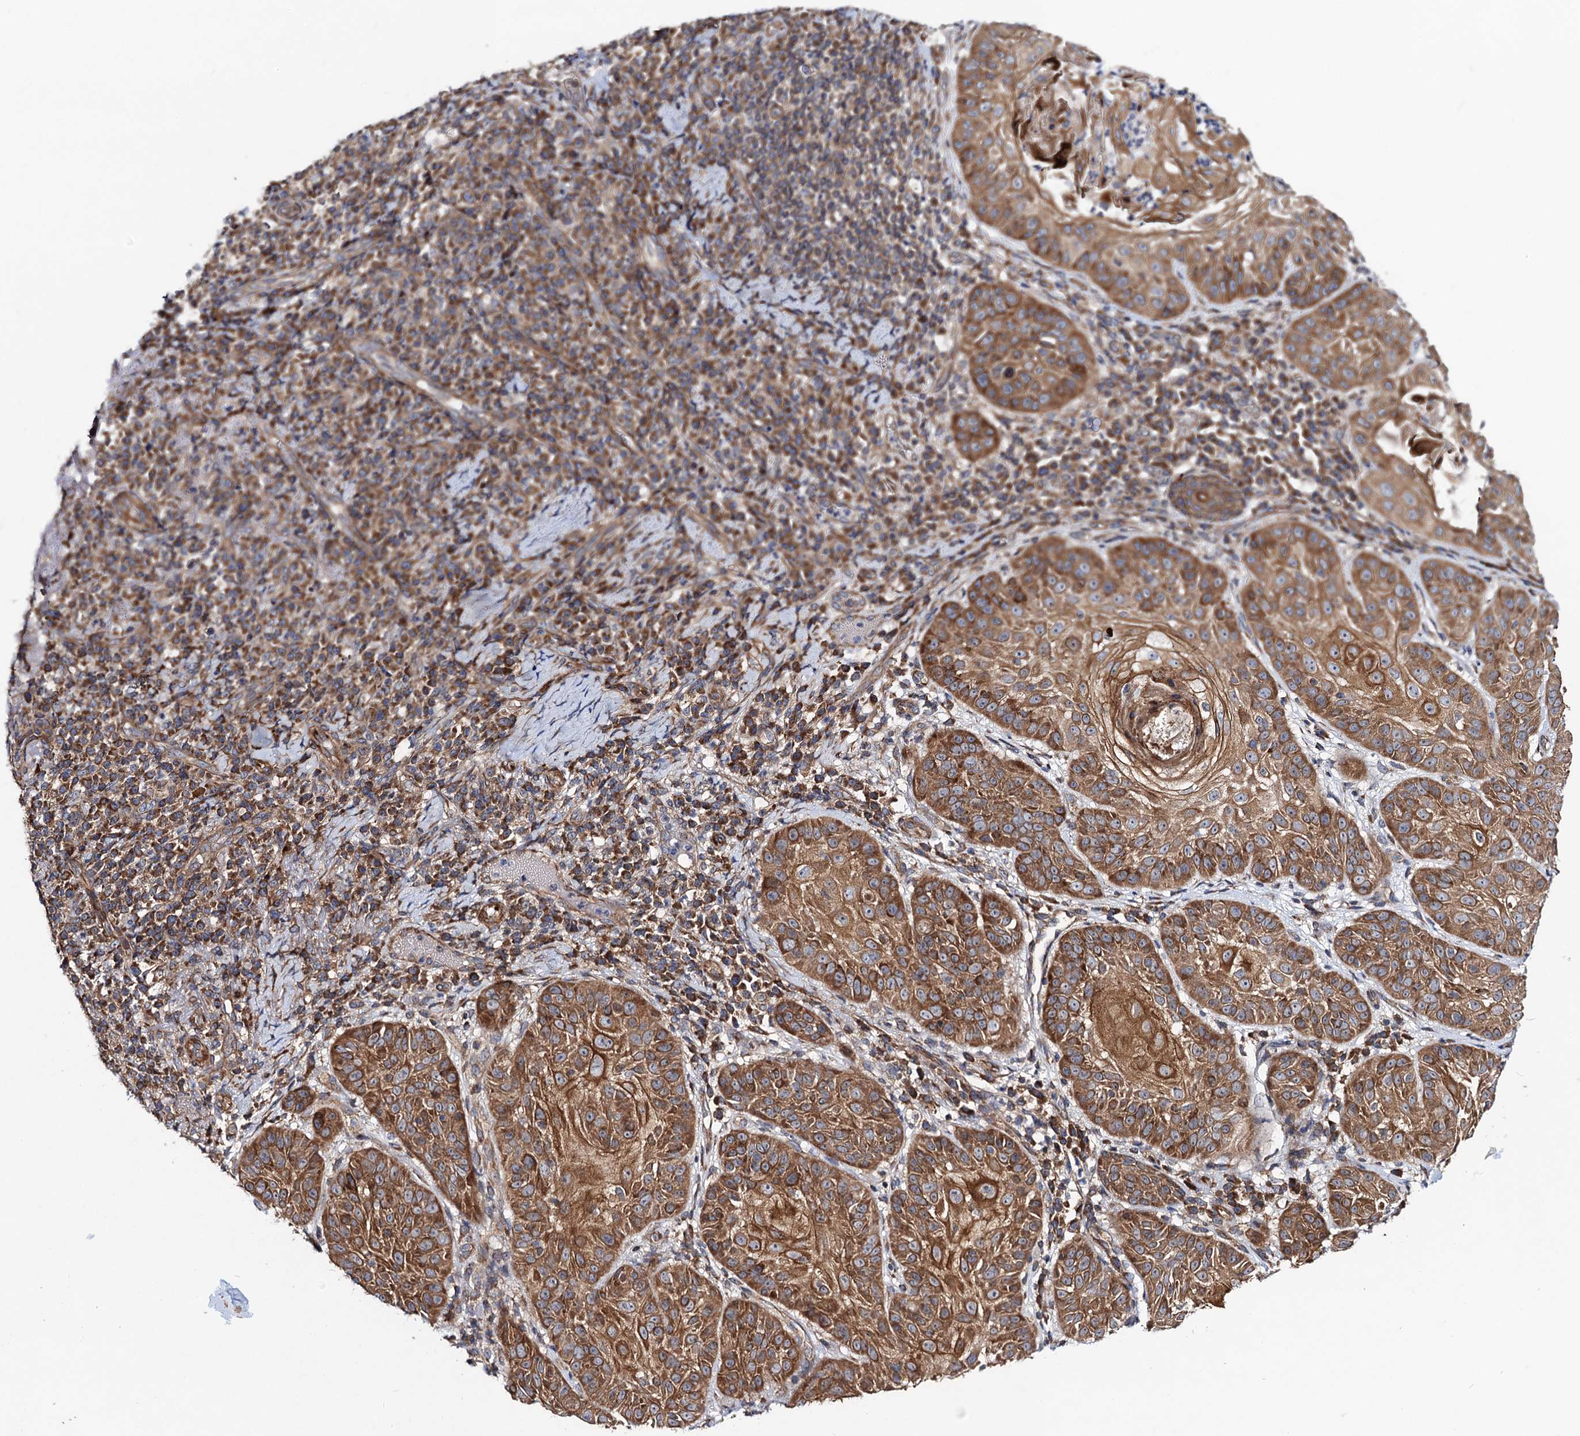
{"staining": {"intensity": "moderate", "quantity": ">75%", "location": "cytoplasmic/membranous"}, "tissue": "skin cancer", "cell_type": "Tumor cells", "image_type": "cancer", "snomed": [{"axis": "morphology", "description": "Normal tissue, NOS"}, {"axis": "morphology", "description": "Basal cell carcinoma"}, {"axis": "topography", "description": "Skin"}], "caption": "There is medium levels of moderate cytoplasmic/membranous positivity in tumor cells of skin cancer, as demonstrated by immunohistochemical staining (brown color).", "gene": "DYDC1", "patient": {"sex": "male", "age": 93}}